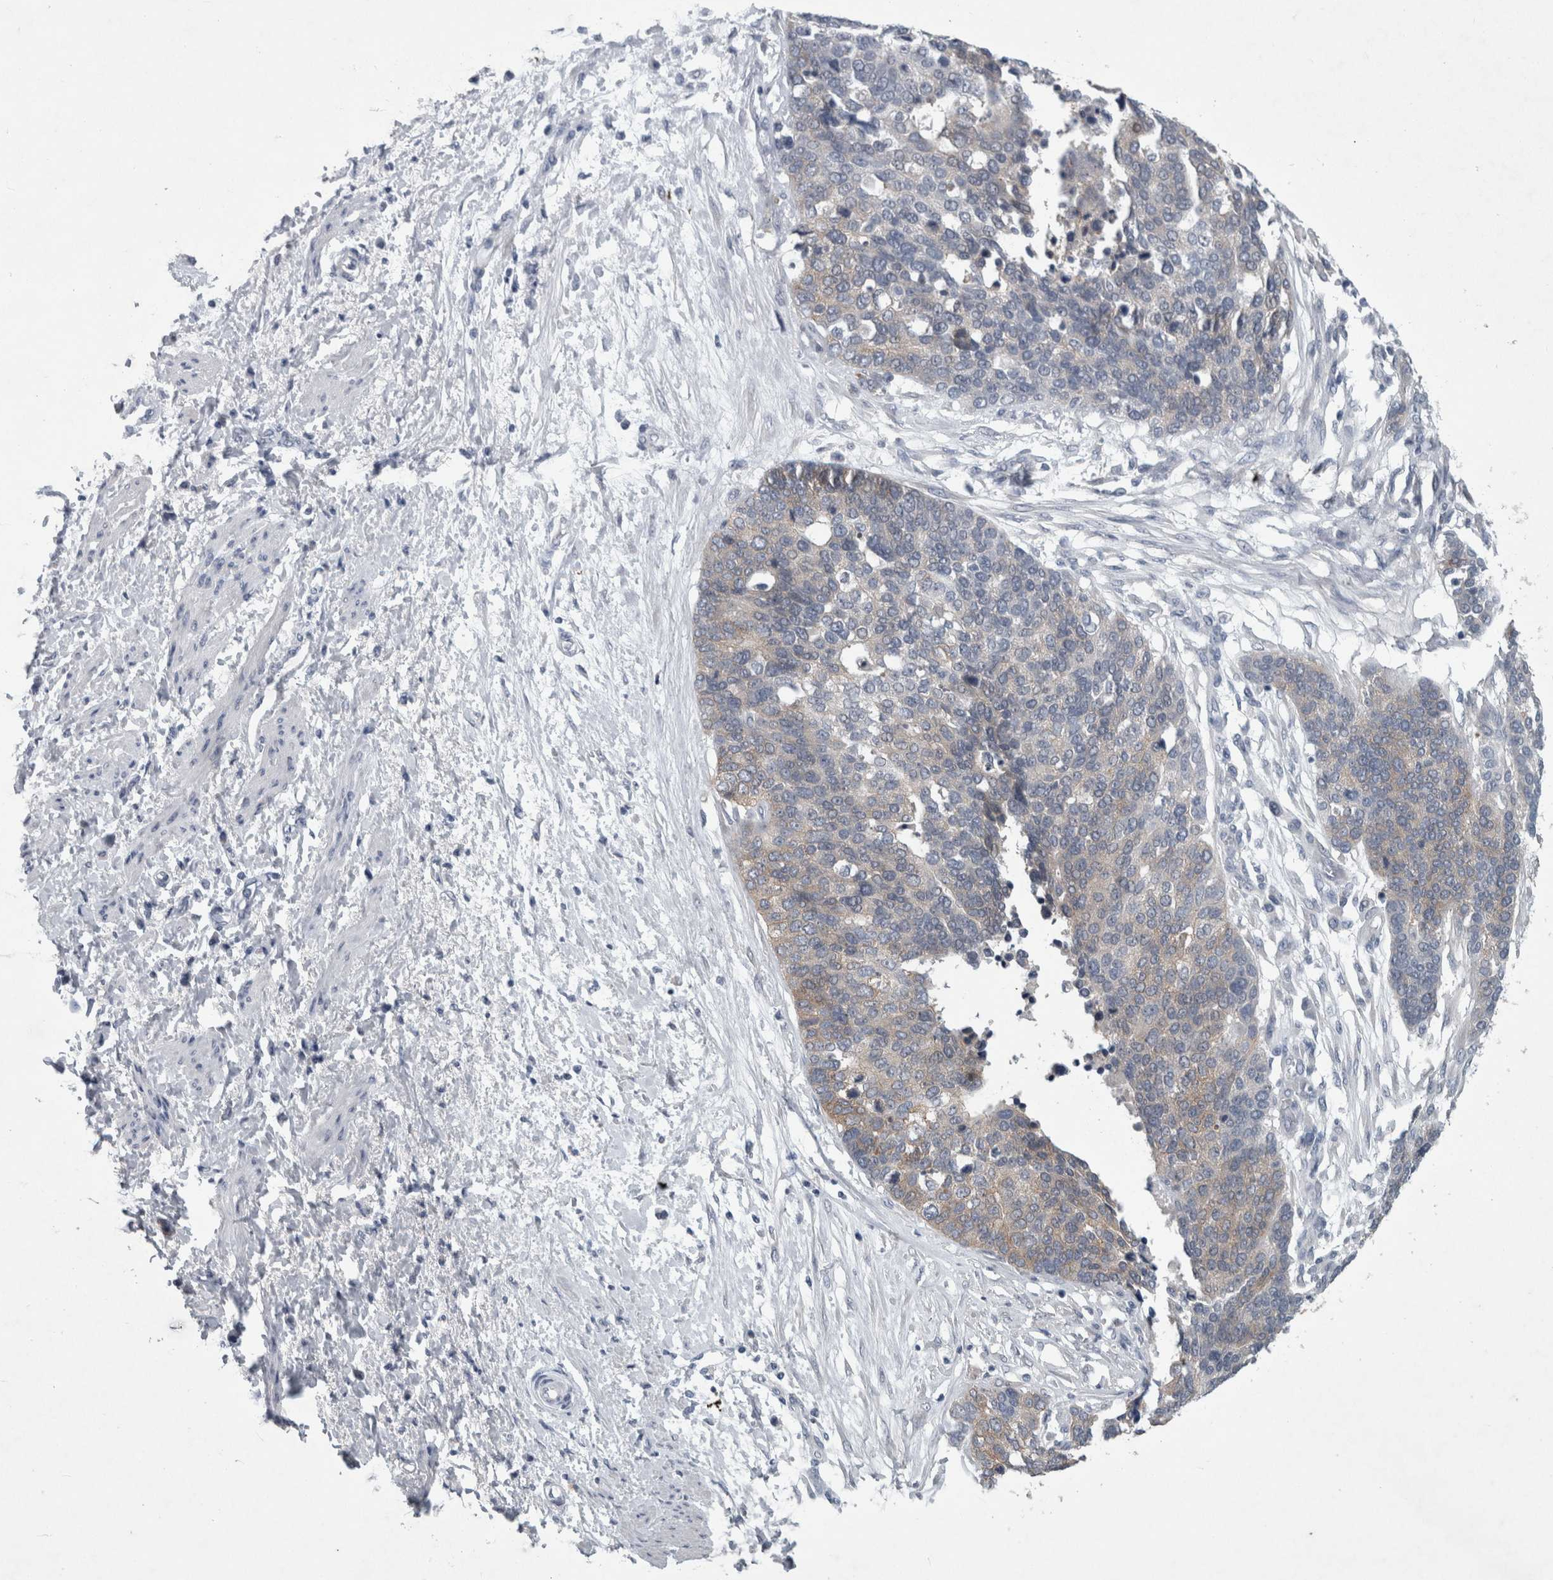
{"staining": {"intensity": "weak", "quantity": "<25%", "location": "cytoplasmic/membranous"}, "tissue": "ovarian cancer", "cell_type": "Tumor cells", "image_type": "cancer", "snomed": [{"axis": "morphology", "description": "Cystadenocarcinoma, serous, NOS"}, {"axis": "topography", "description": "Ovary"}], "caption": "Serous cystadenocarcinoma (ovarian) was stained to show a protein in brown. There is no significant staining in tumor cells.", "gene": "FAM83H", "patient": {"sex": "female", "age": 44}}